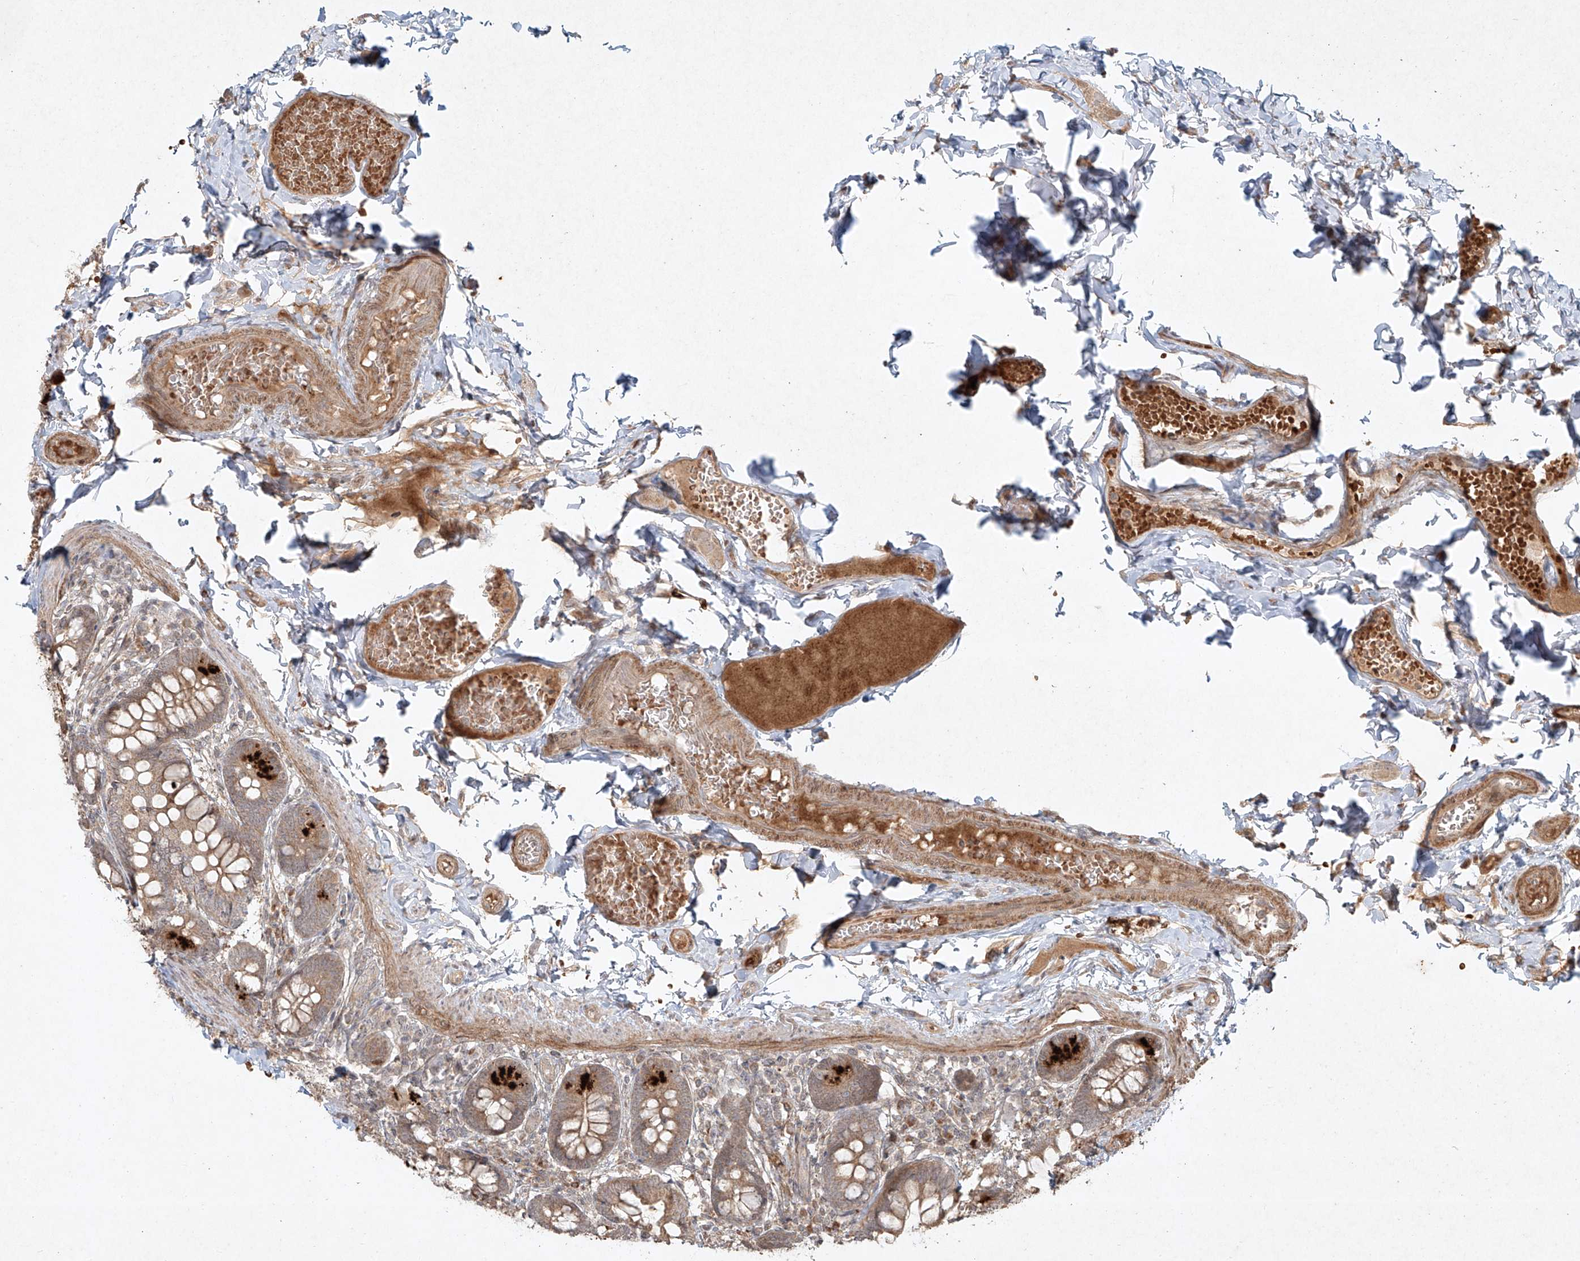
{"staining": {"intensity": "moderate", "quantity": ">75%", "location": "cytoplasmic/membranous"}, "tissue": "small intestine", "cell_type": "Glandular cells", "image_type": "normal", "snomed": [{"axis": "morphology", "description": "Normal tissue, NOS"}, {"axis": "topography", "description": "Small intestine"}], "caption": "The photomicrograph exhibits immunohistochemical staining of benign small intestine. There is moderate cytoplasmic/membranous expression is present in about >75% of glandular cells.", "gene": "CYYR1", "patient": {"sex": "male", "age": 7}}